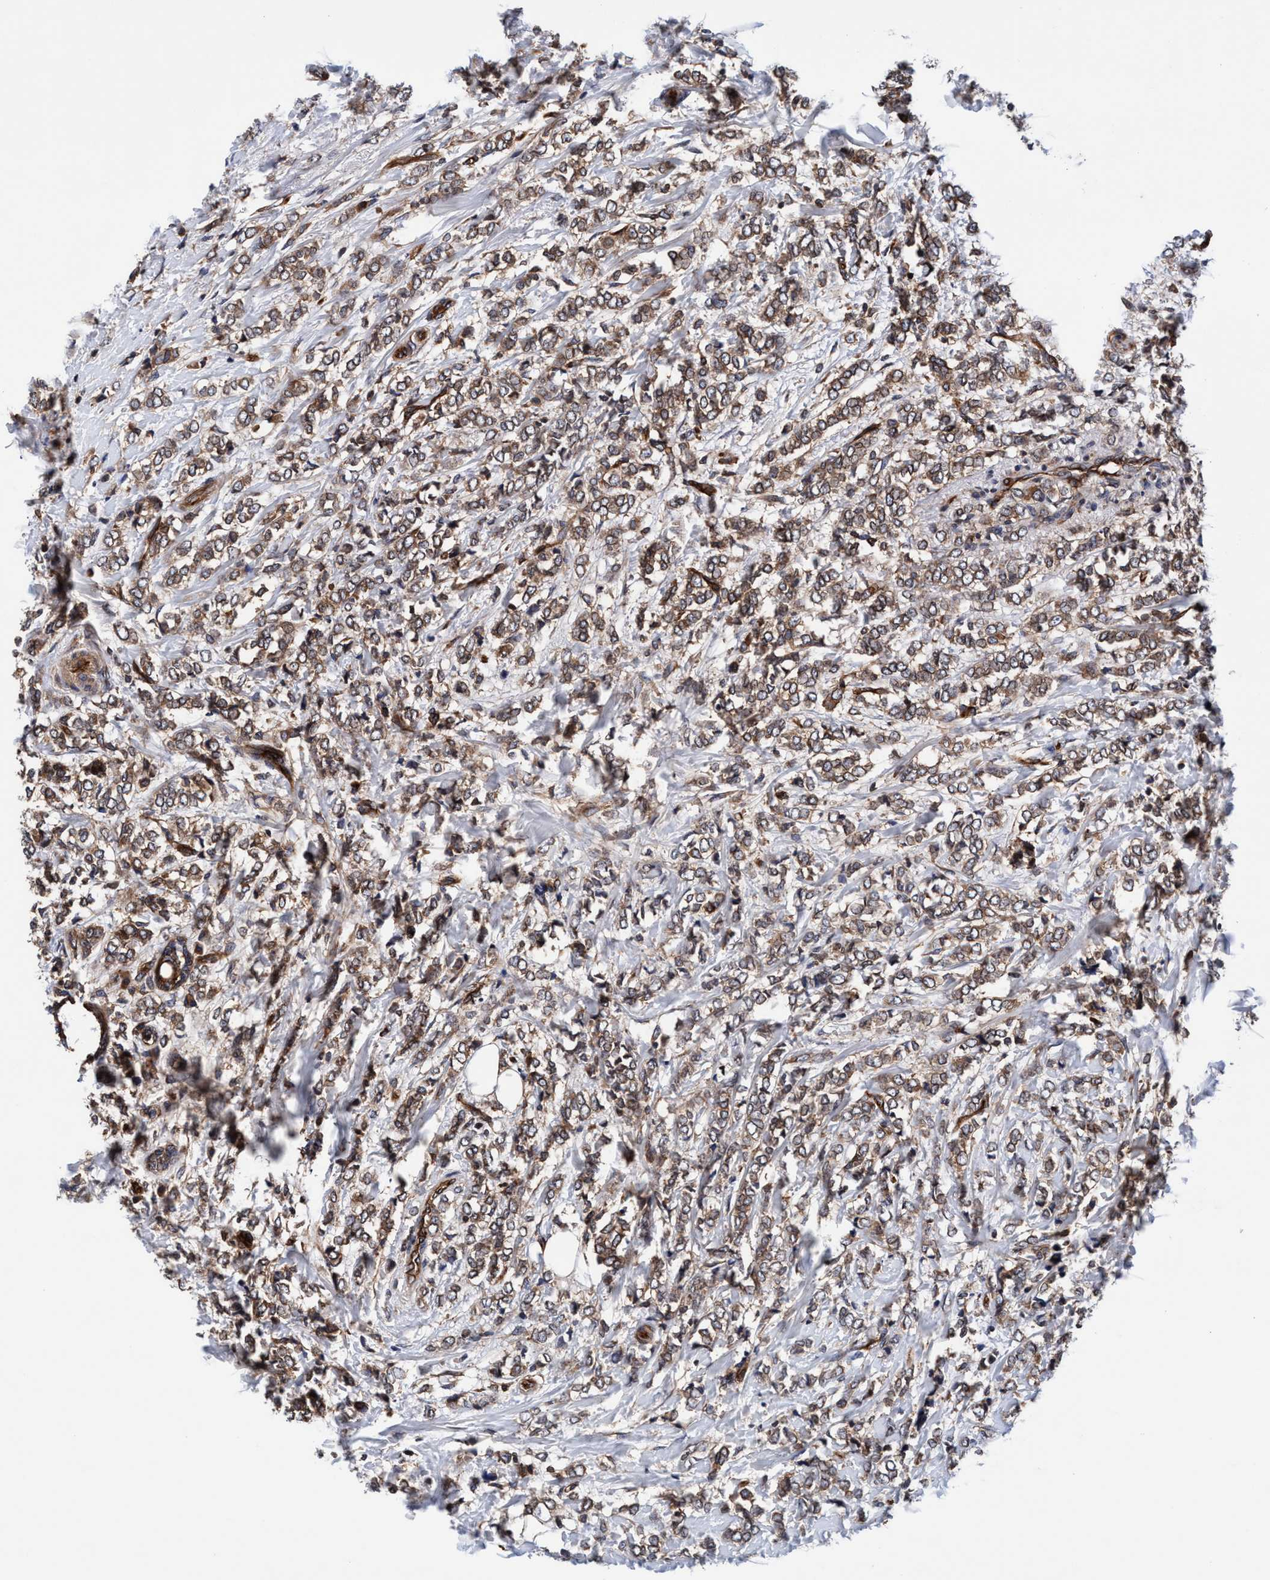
{"staining": {"intensity": "moderate", "quantity": ">75%", "location": "cytoplasmic/membranous"}, "tissue": "breast cancer", "cell_type": "Tumor cells", "image_type": "cancer", "snomed": [{"axis": "morphology", "description": "Normal tissue, NOS"}, {"axis": "morphology", "description": "Lobular carcinoma"}, {"axis": "topography", "description": "Breast"}], "caption": "The immunohistochemical stain labels moderate cytoplasmic/membranous positivity in tumor cells of breast lobular carcinoma tissue.", "gene": "MCM3AP", "patient": {"sex": "female", "age": 47}}